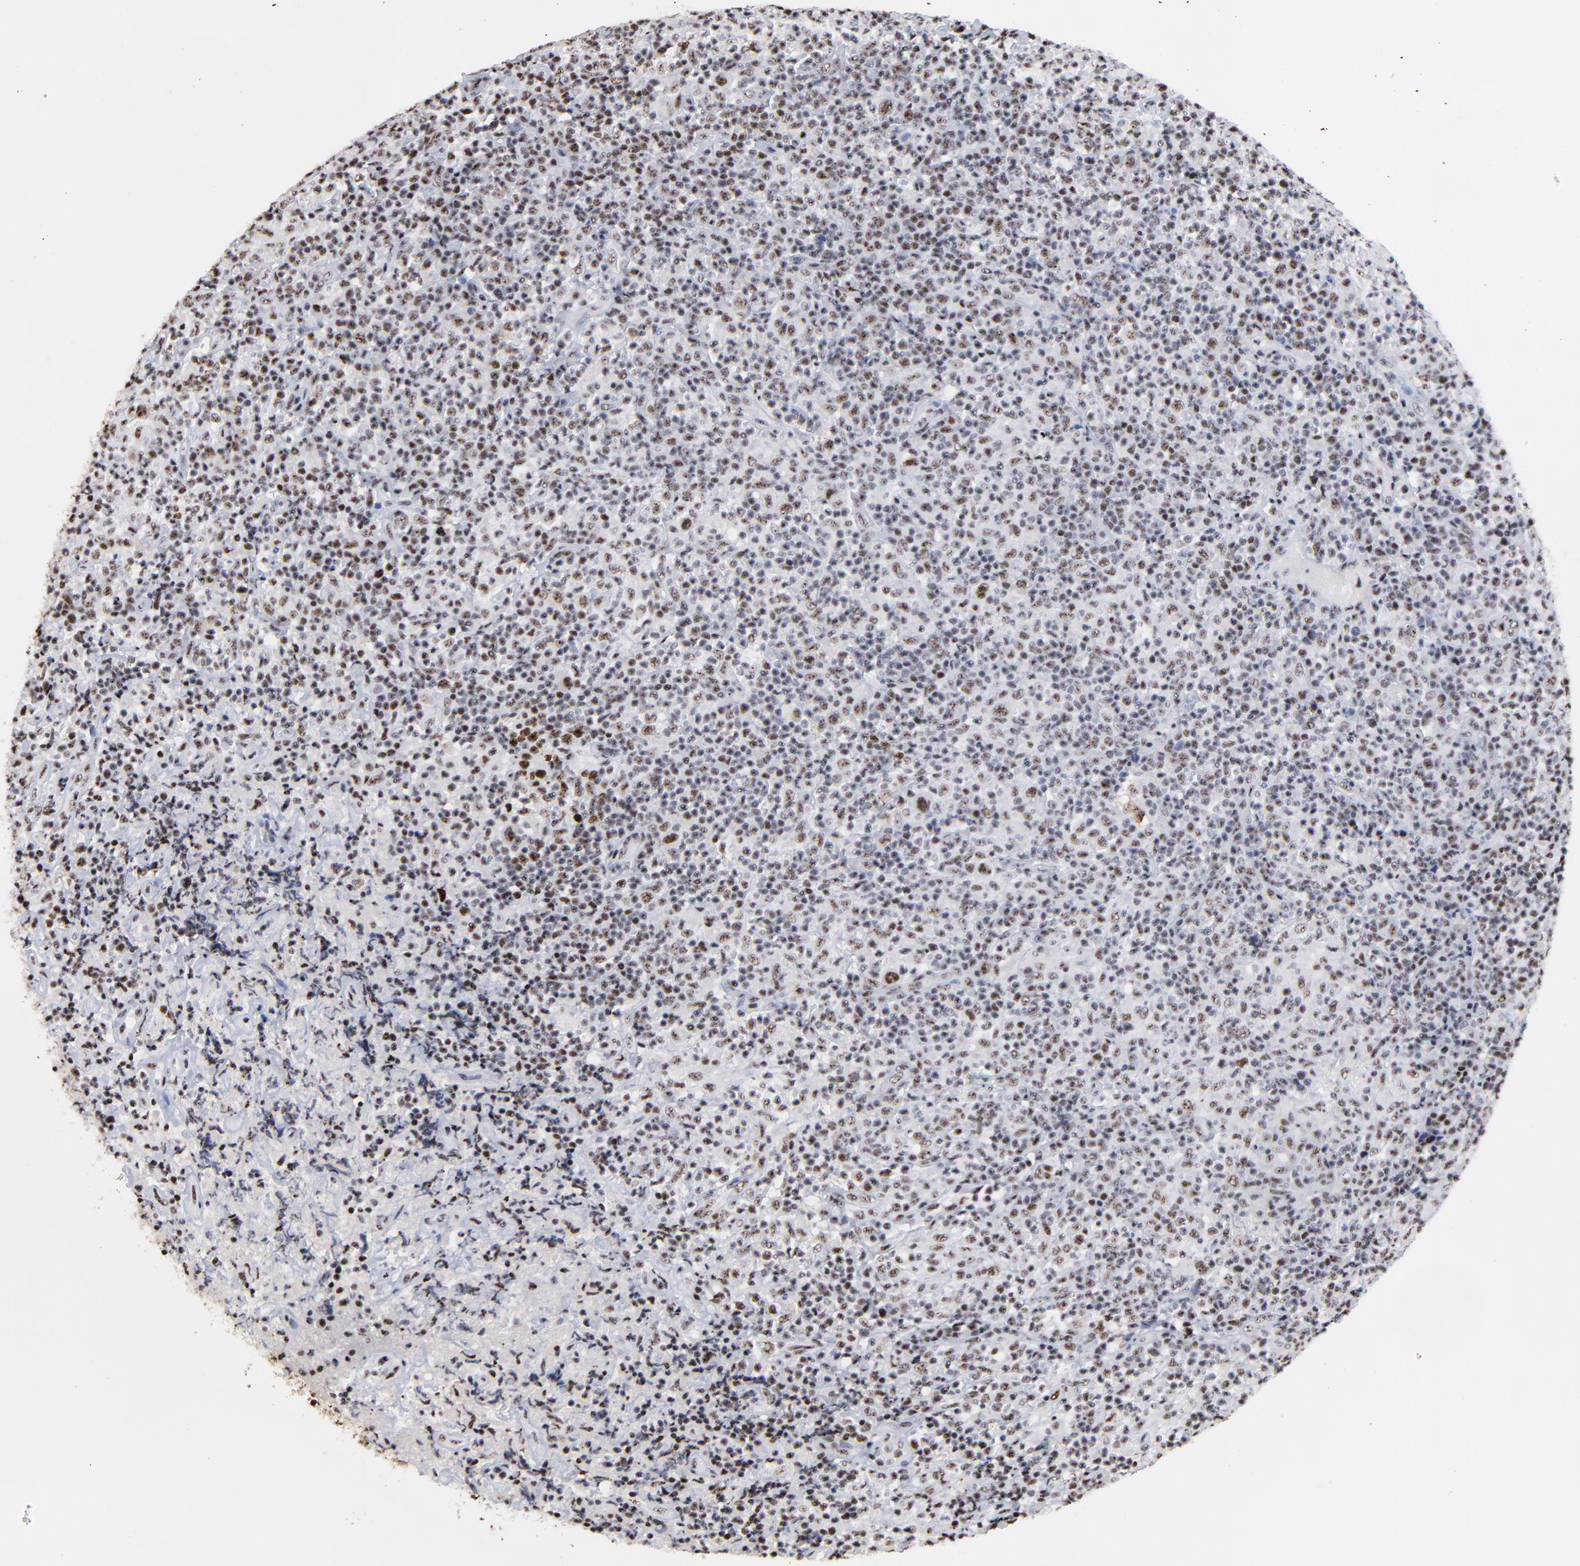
{"staining": {"intensity": "moderate", "quantity": "25%-75%", "location": "nuclear"}, "tissue": "lymphoma", "cell_type": "Tumor cells", "image_type": "cancer", "snomed": [{"axis": "morphology", "description": "Hodgkin's disease, NOS"}, {"axis": "topography", "description": "Lymph node"}], "caption": "Lymphoma stained for a protein (brown) reveals moderate nuclear positive positivity in approximately 25%-75% of tumor cells.", "gene": "MBD4", "patient": {"sex": "male", "age": 65}}